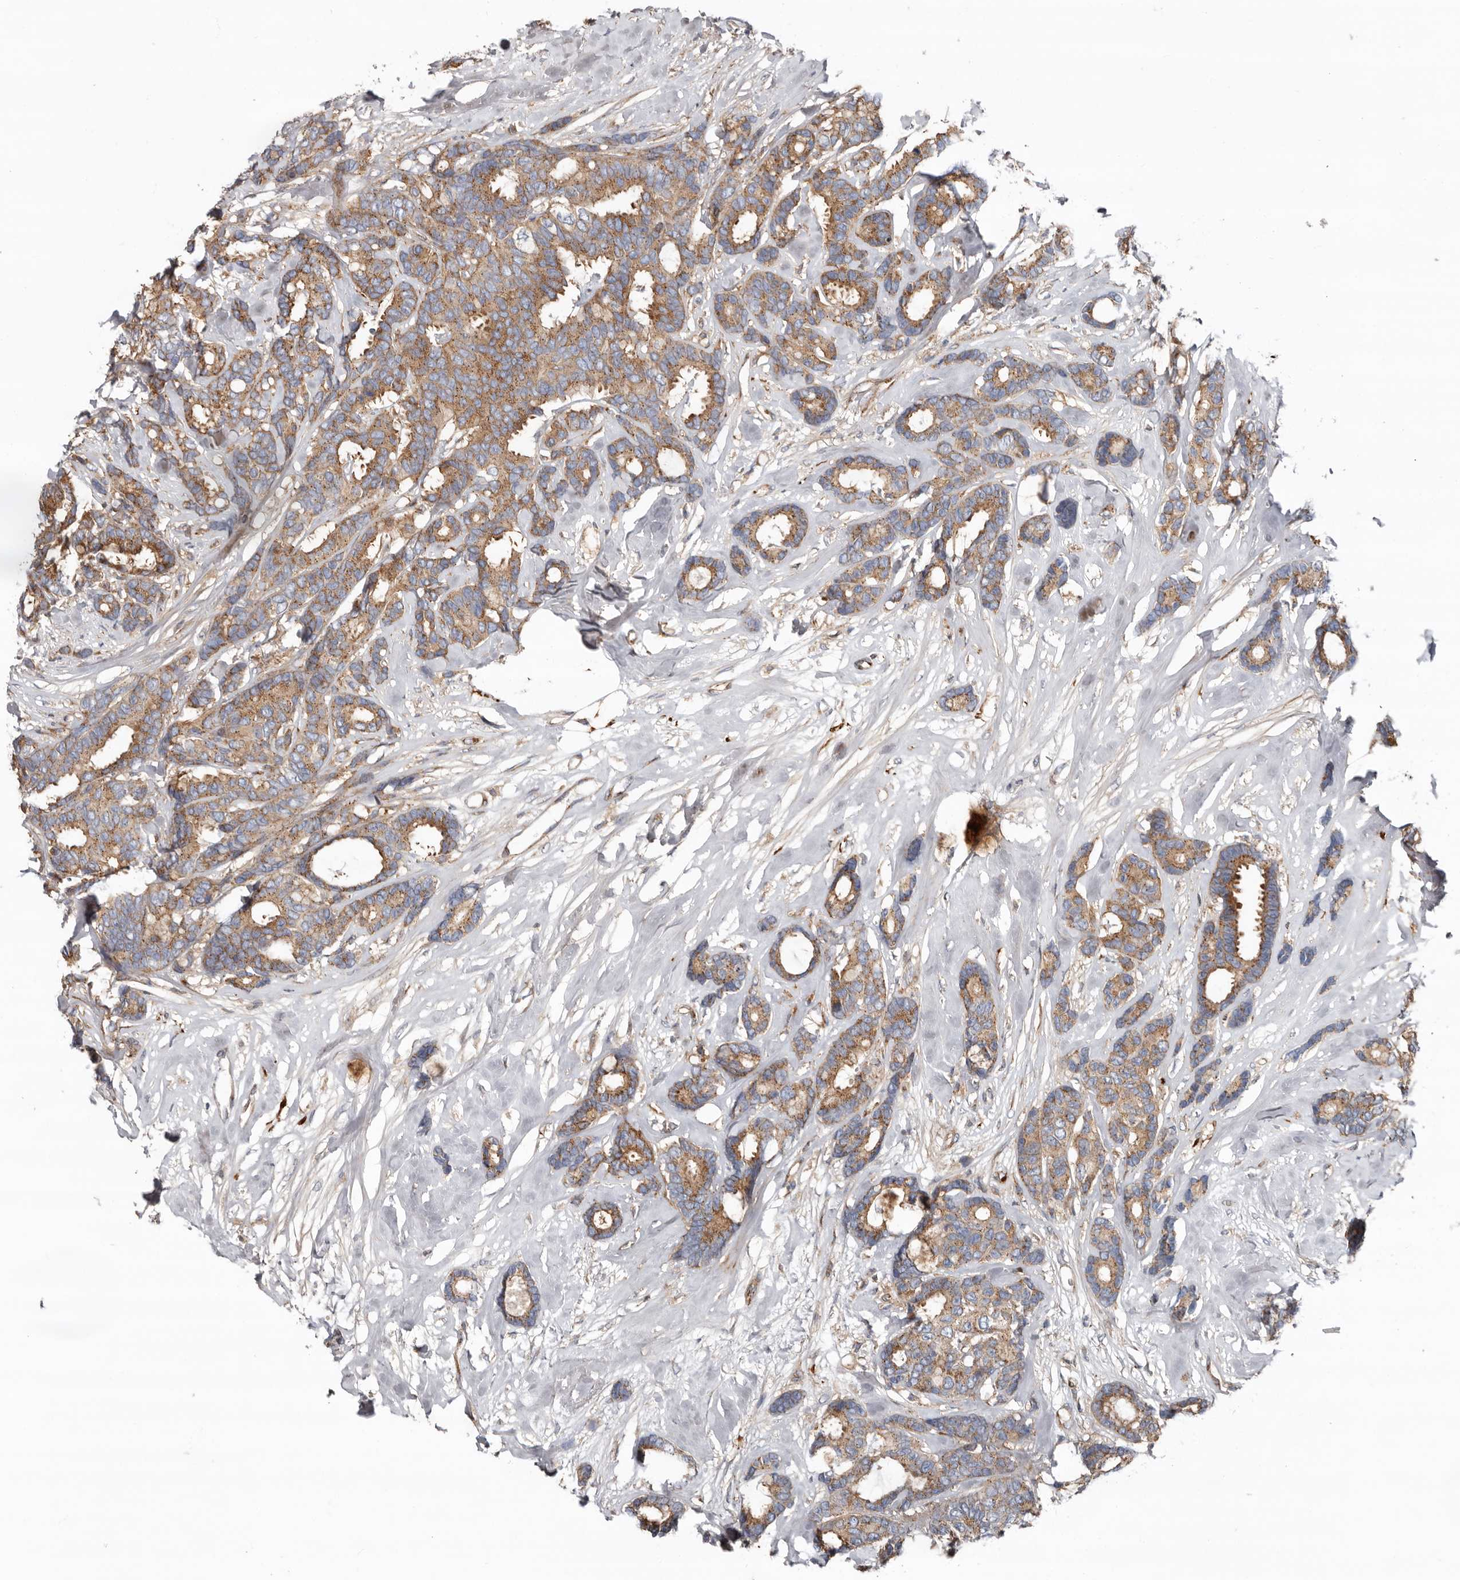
{"staining": {"intensity": "moderate", "quantity": ">75%", "location": "cytoplasmic/membranous"}, "tissue": "breast cancer", "cell_type": "Tumor cells", "image_type": "cancer", "snomed": [{"axis": "morphology", "description": "Duct carcinoma"}, {"axis": "topography", "description": "Breast"}], "caption": "Tumor cells display medium levels of moderate cytoplasmic/membranous expression in approximately >75% of cells in intraductal carcinoma (breast).", "gene": "LUZP1", "patient": {"sex": "female", "age": 87}}